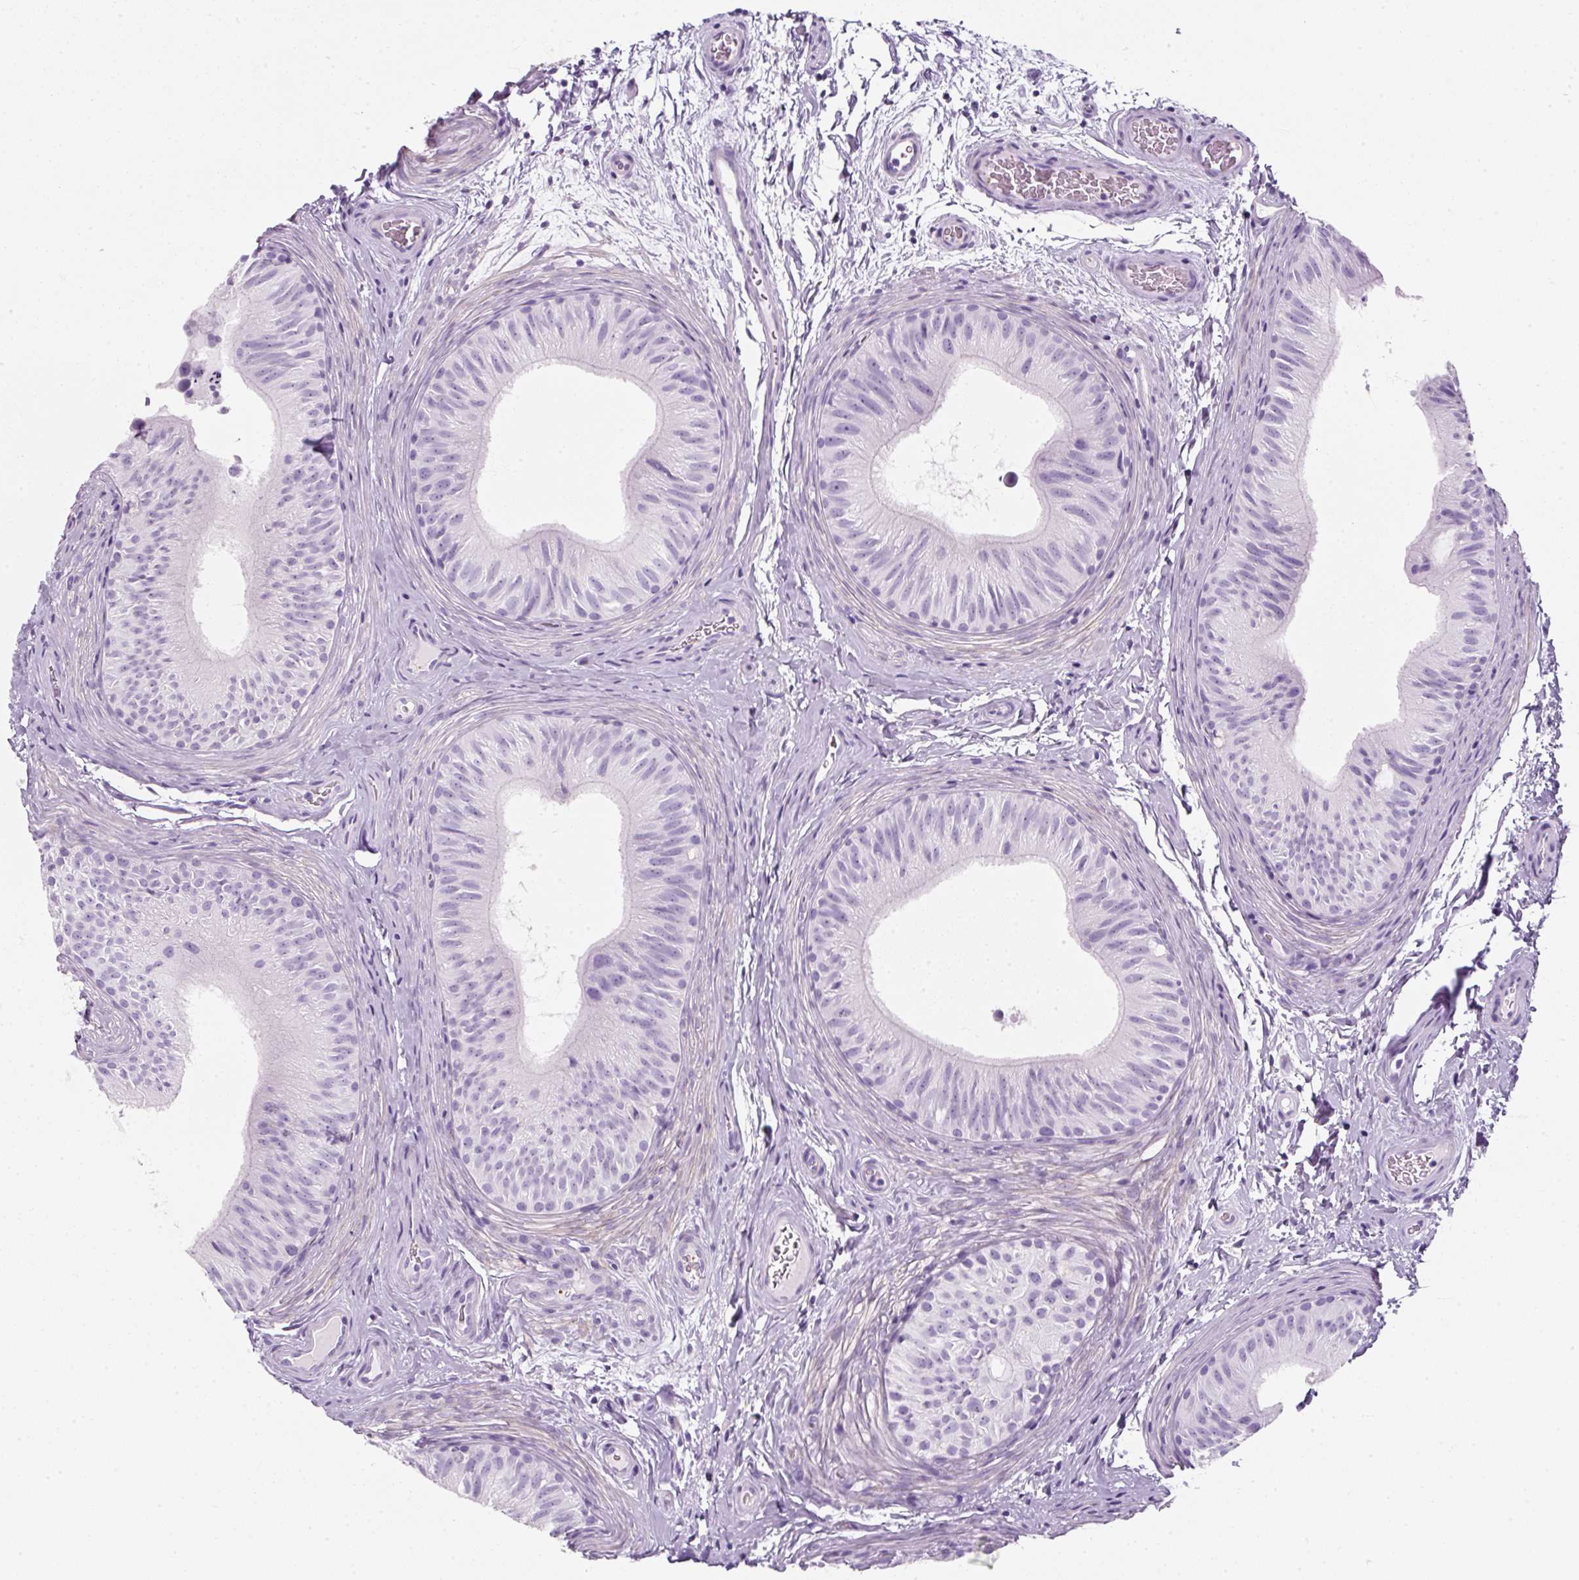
{"staining": {"intensity": "negative", "quantity": "none", "location": "none"}, "tissue": "epididymis", "cell_type": "Glandular cells", "image_type": "normal", "snomed": [{"axis": "morphology", "description": "Normal tissue, NOS"}, {"axis": "topography", "description": "Epididymis"}], "caption": "The histopathology image exhibits no significant staining in glandular cells of epididymis.", "gene": "ENSG00000288796", "patient": {"sex": "male", "age": 24}}